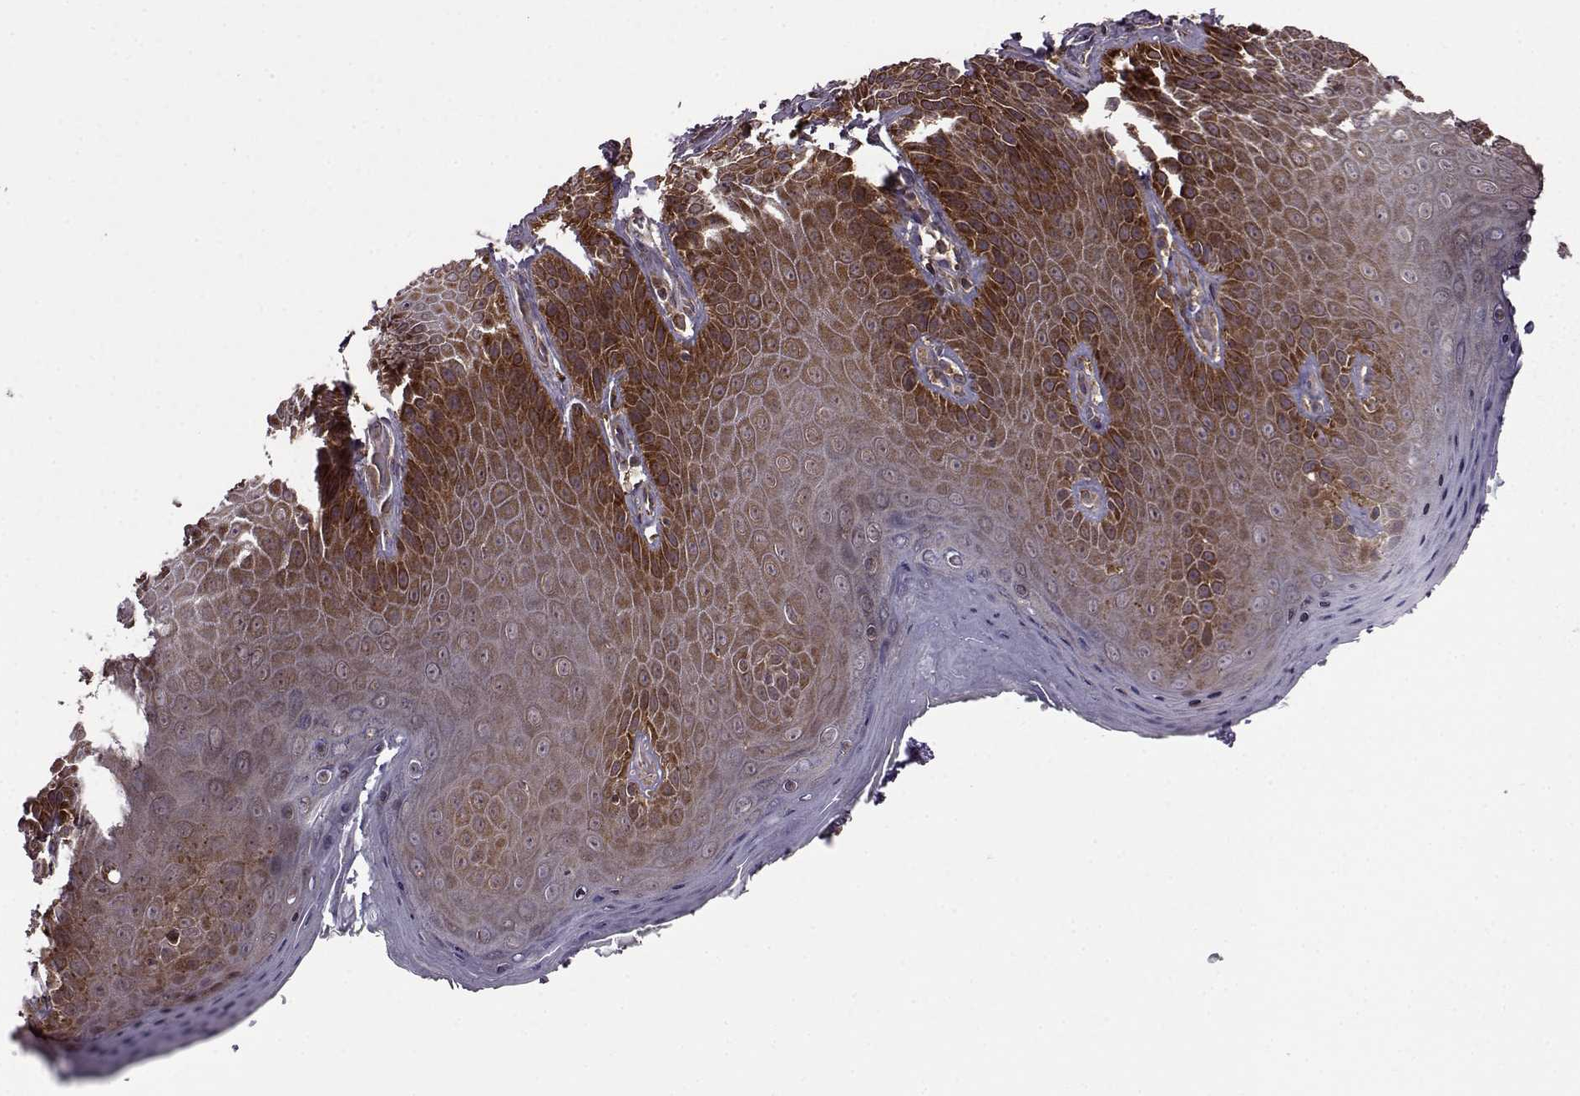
{"staining": {"intensity": "strong", "quantity": ">75%", "location": "cytoplasmic/membranous"}, "tissue": "skin", "cell_type": "Epidermal cells", "image_type": "normal", "snomed": [{"axis": "morphology", "description": "Normal tissue, NOS"}, {"axis": "topography", "description": "Anal"}], "caption": "Immunohistochemical staining of normal skin displays high levels of strong cytoplasmic/membranous expression in approximately >75% of epidermal cells. The staining is performed using DAB (3,3'-diaminobenzidine) brown chromogen to label protein expression. The nuclei are counter-stained blue using hematoxylin.", "gene": "URI1", "patient": {"sex": "male", "age": 53}}